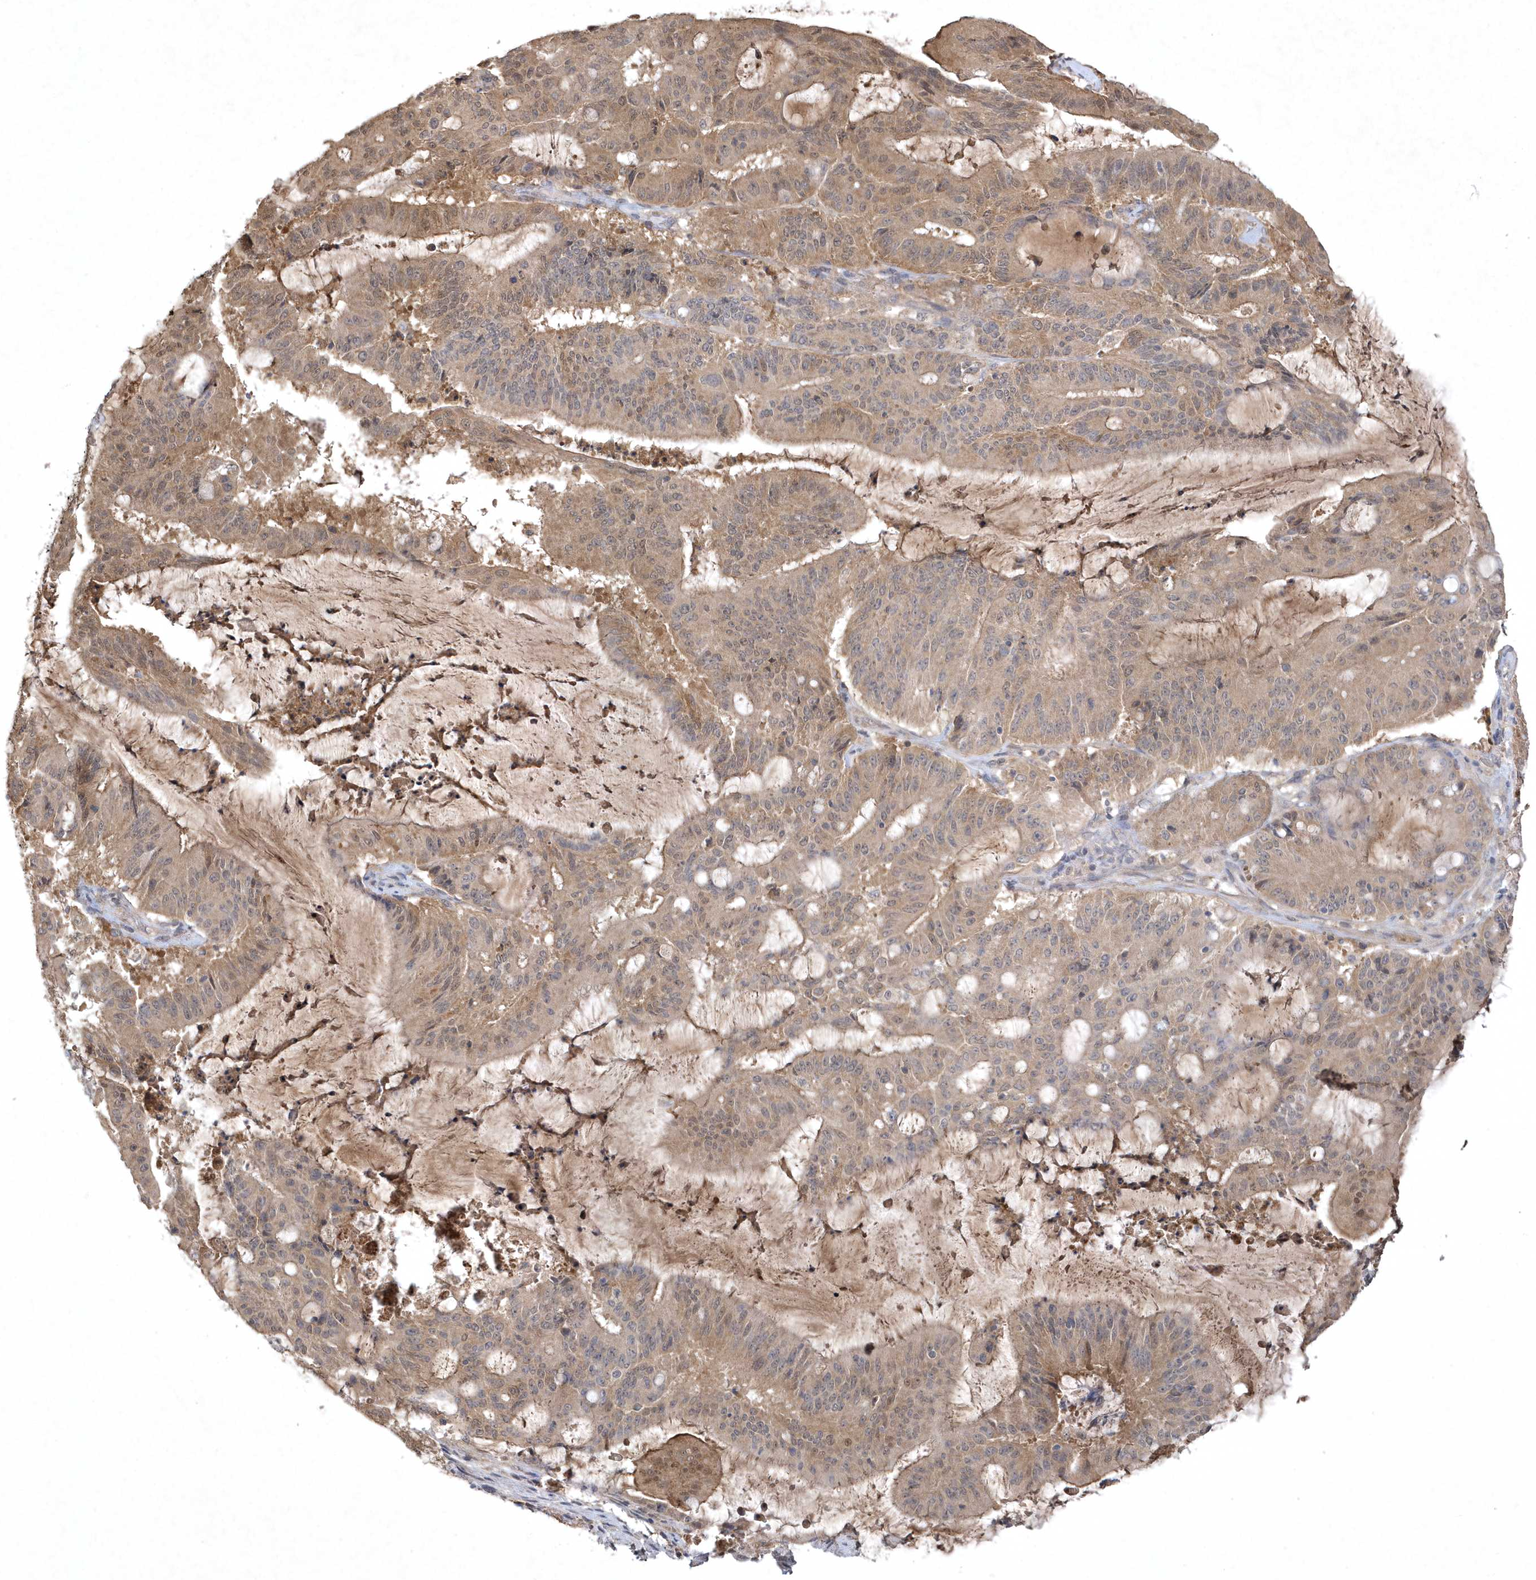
{"staining": {"intensity": "moderate", "quantity": ">75%", "location": "cytoplasmic/membranous,nuclear"}, "tissue": "liver cancer", "cell_type": "Tumor cells", "image_type": "cancer", "snomed": [{"axis": "morphology", "description": "Normal tissue, NOS"}, {"axis": "morphology", "description": "Cholangiocarcinoma"}, {"axis": "topography", "description": "Liver"}, {"axis": "topography", "description": "Peripheral nerve tissue"}], "caption": "Human liver cancer (cholangiocarcinoma) stained for a protein (brown) reveals moderate cytoplasmic/membranous and nuclear positive positivity in approximately >75% of tumor cells.", "gene": "AKR7A2", "patient": {"sex": "female", "age": 73}}